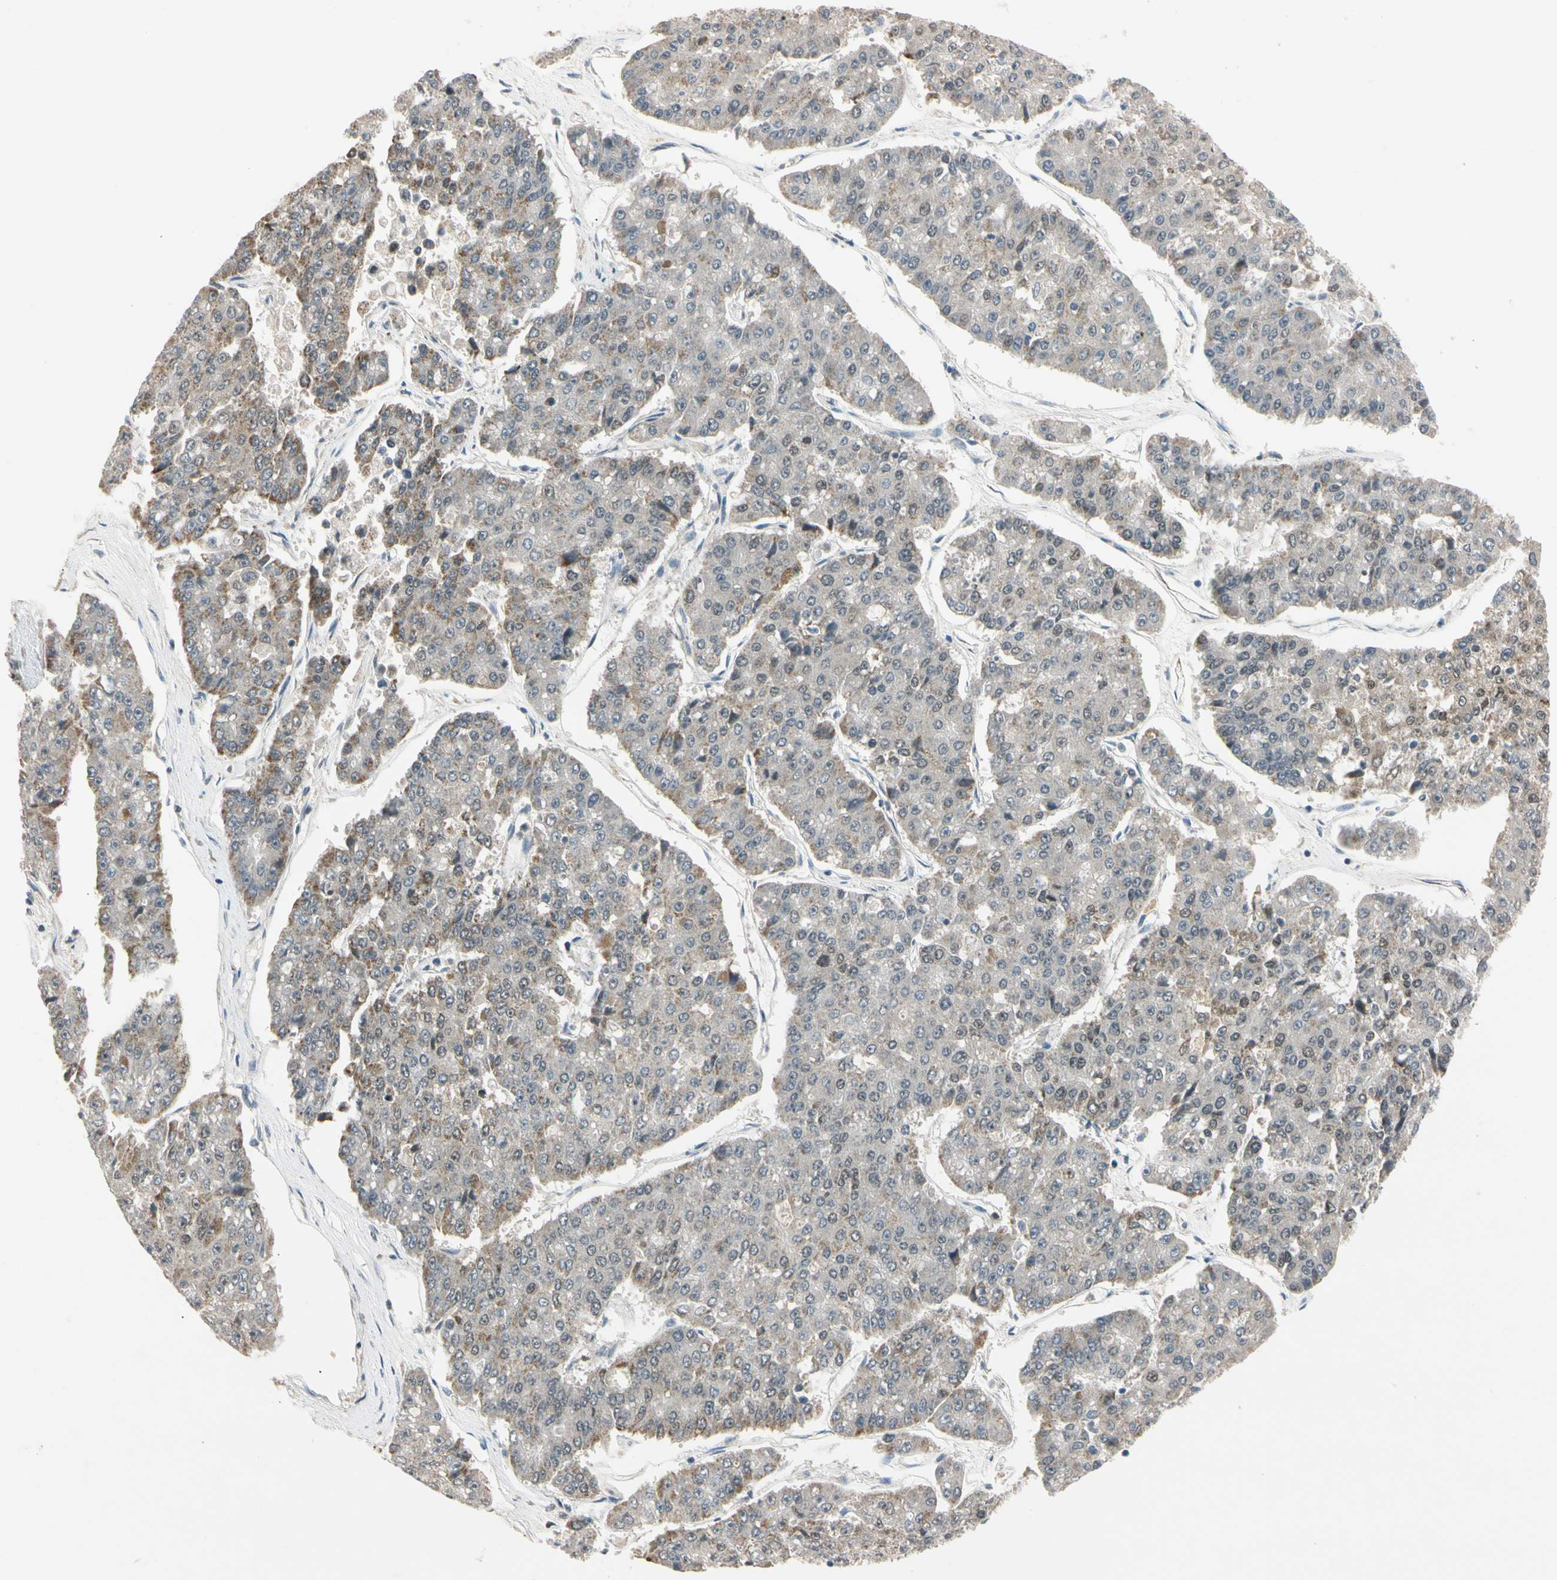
{"staining": {"intensity": "moderate", "quantity": "<25%", "location": "cytoplasmic/membranous"}, "tissue": "pancreatic cancer", "cell_type": "Tumor cells", "image_type": "cancer", "snomed": [{"axis": "morphology", "description": "Adenocarcinoma, NOS"}, {"axis": "topography", "description": "Pancreas"}], "caption": "Immunohistochemistry image of neoplastic tissue: human pancreatic adenocarcinoma stained using IHC demonstrates low levels of moderate protein expression localized specifically in the cytoplasmic/membranous of tumor cells, appearing as a cytoplasmic/membranous brown color.", "gene": "RIOX2", "patient": {"sex": "male", "age": 50}}